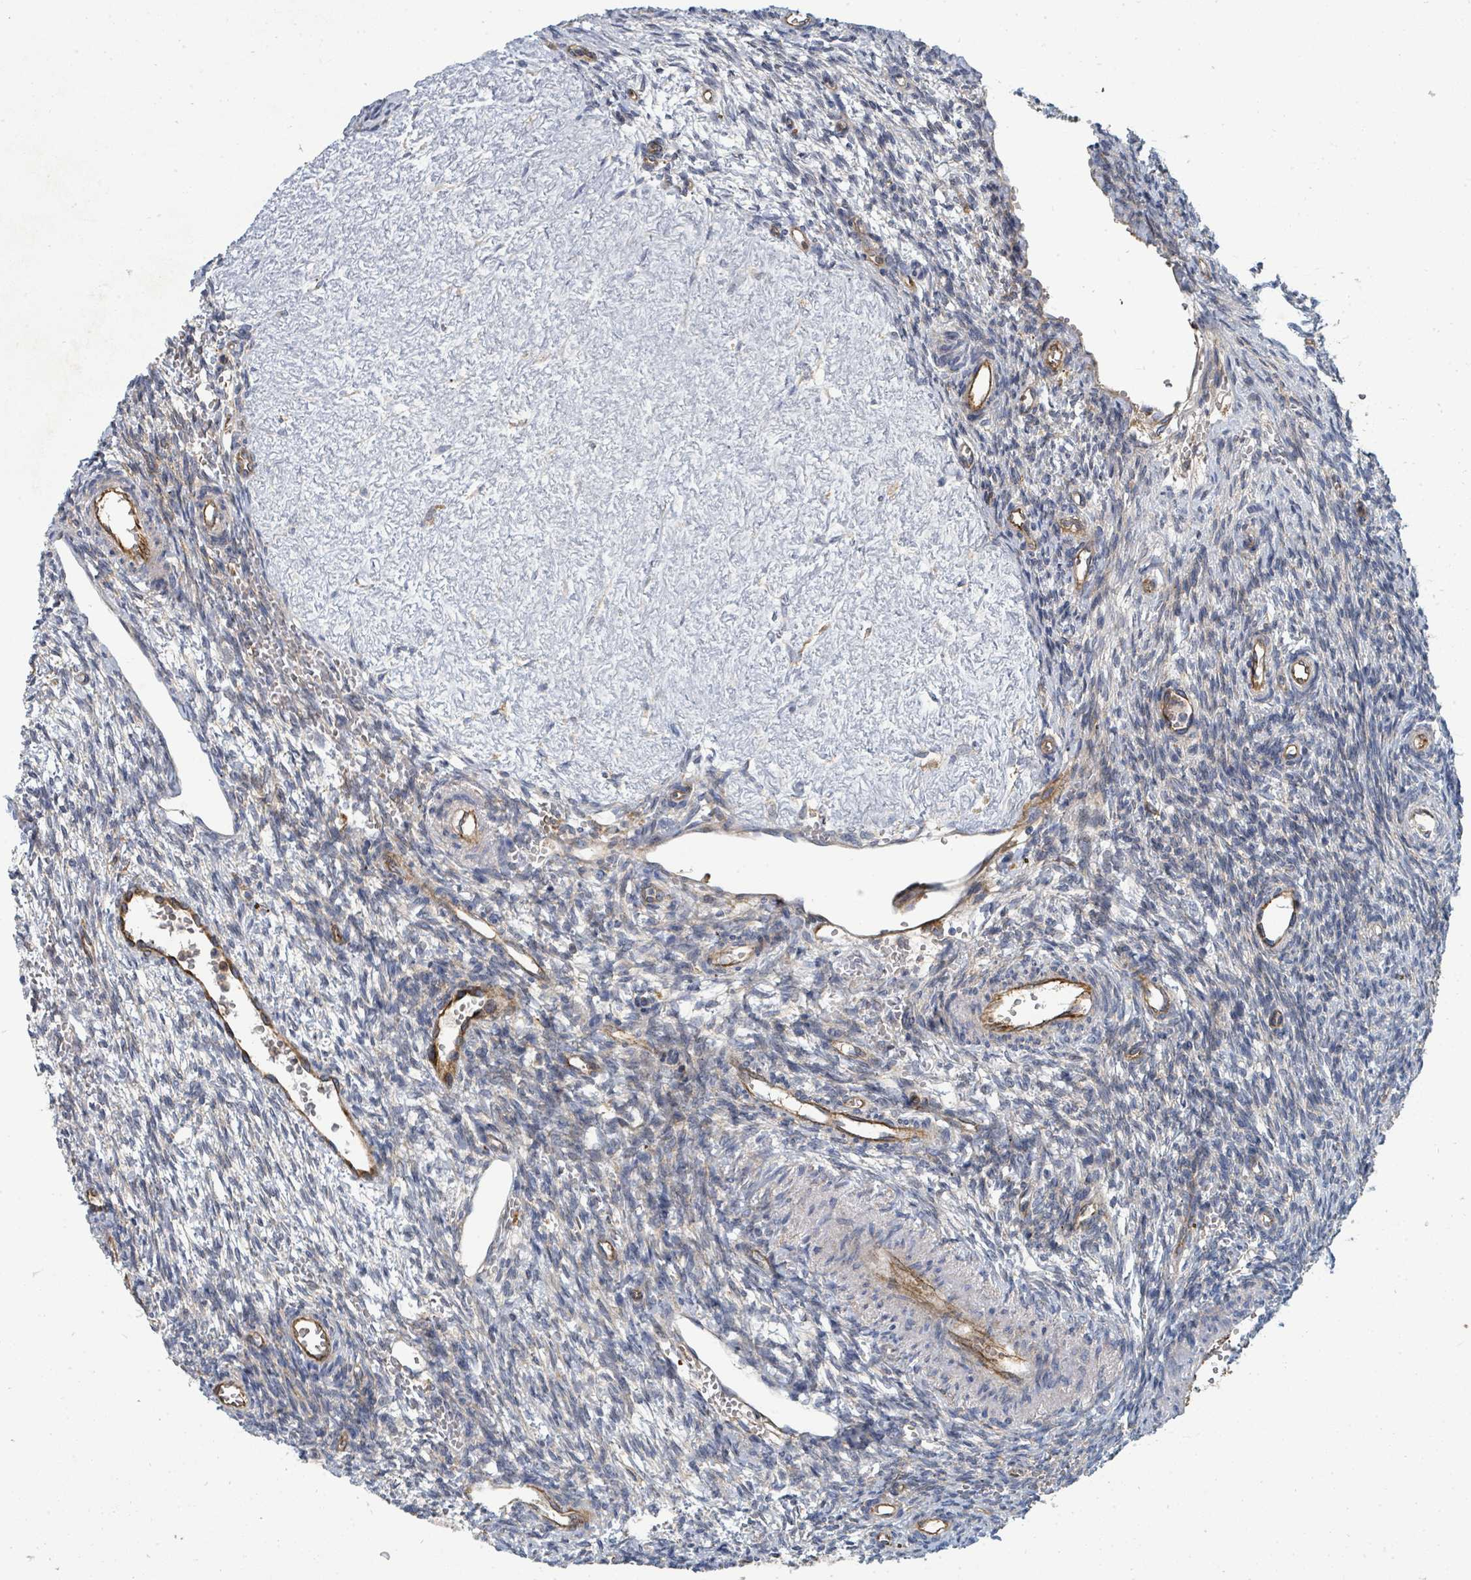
{"staining": {"intensity": "weak", "quantity": "<25%", "location": "cytoplasmic/membranous"}, "tissue": "ovary", "cell_type": "Ovarian stroma cells", "image_type": "normal", "snomed": [{"axis": "morphology", "description": "Normal tissue, NOS"}, {"axis": "topography", "description": "Ovary"}], "caption": "Immunohistochemistry (IHC) photomicrograph of unremarkable ovary: ovary stained with DAB (3,3'-diaminobenzidine) shows no significant protein expression in ovarian stroma cells.", "gene": "IFIT1", "patient": {"sex": "female", "age": 39}}